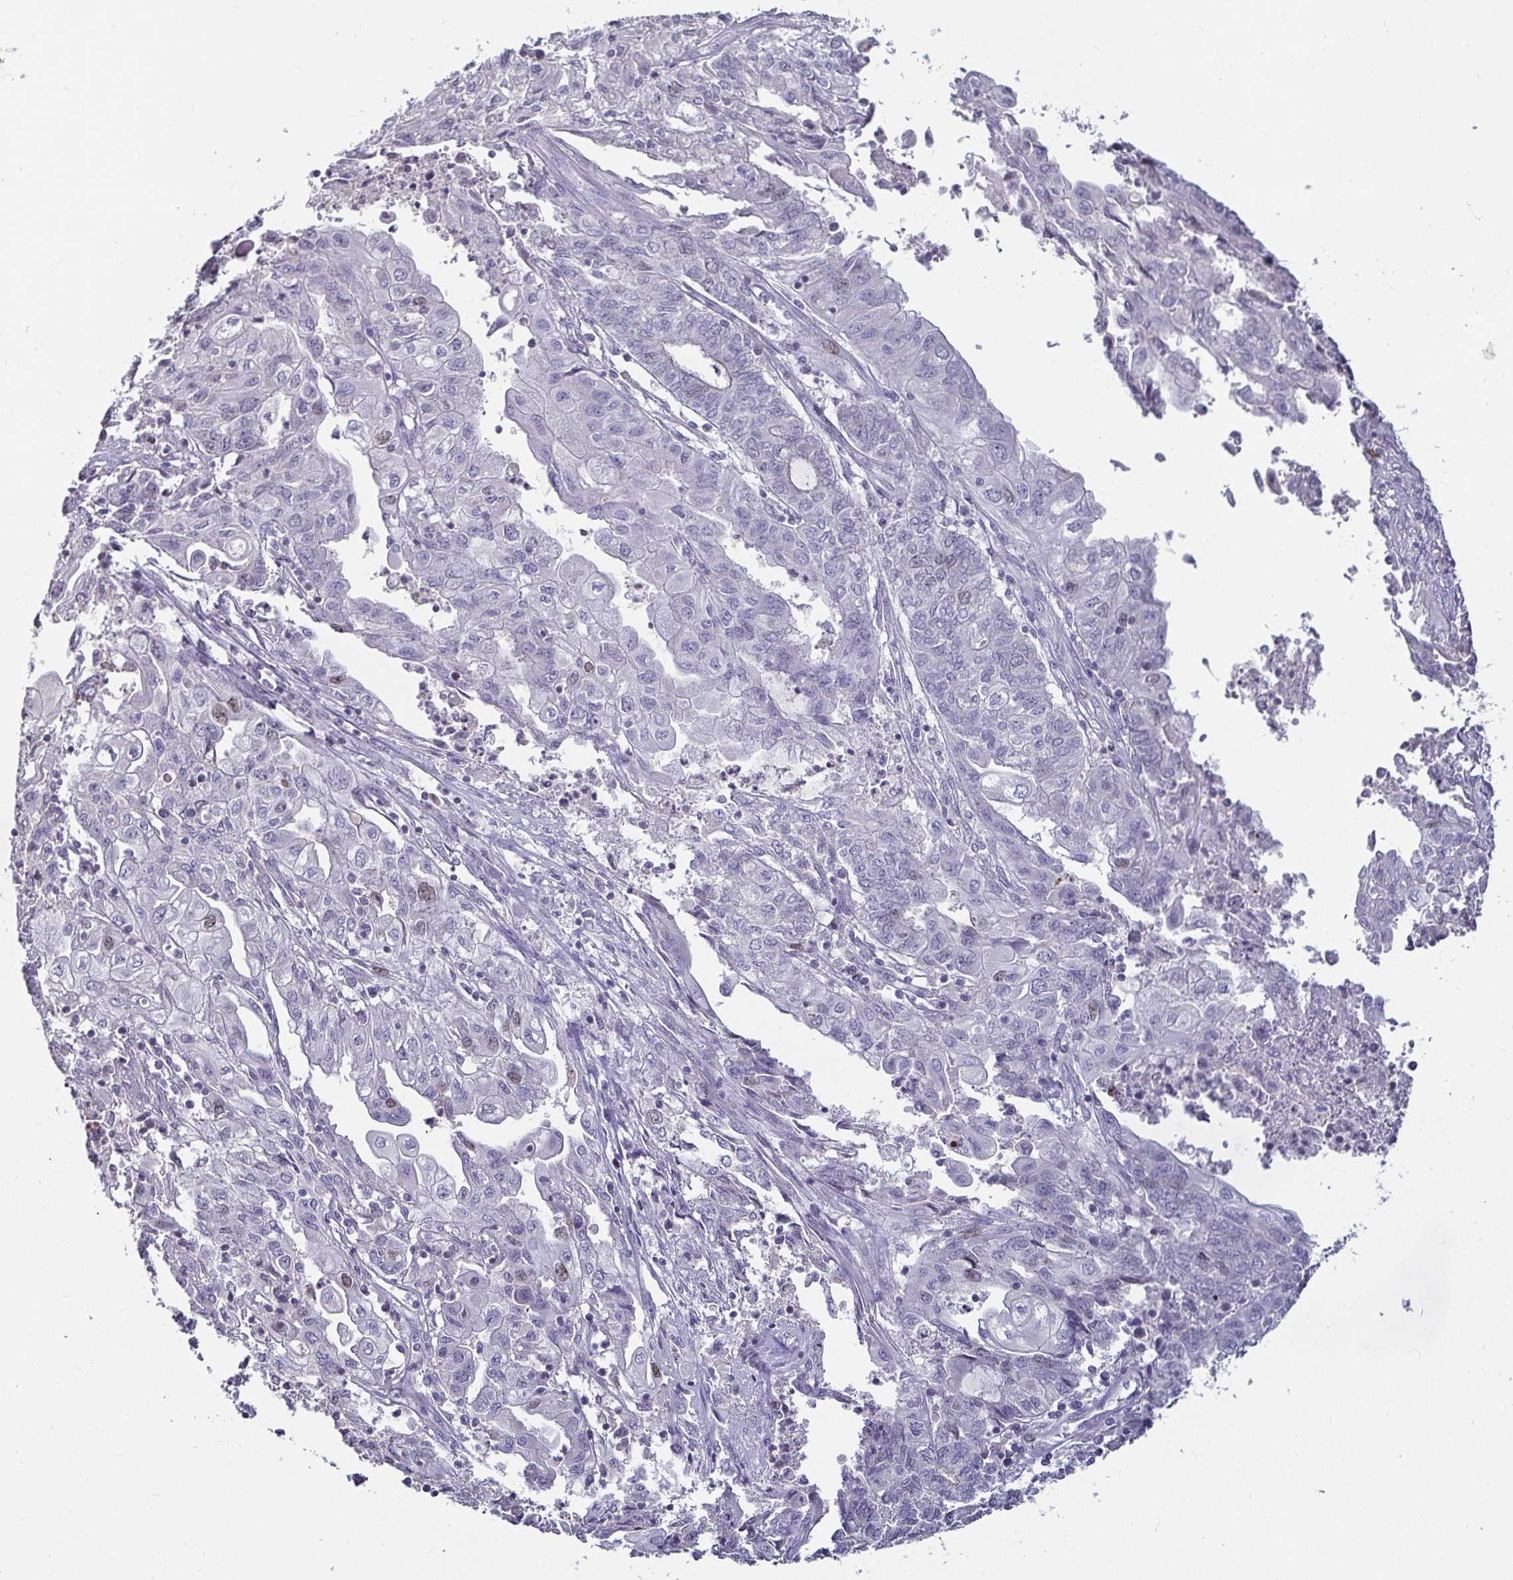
{"staining": {"intensity": "negative", "quantity": "none", "location": "none"}, "tissue": "endometrial cancer", "cell_type": "Tumor cells", "image_type": "cancer", "snomed": [{"axis": "morphology", "description": "Adenocarcinoma, NOS"}, {"axis": "topography", "description": "Endometrium"}], "caption": "DAB (3,3'-diaminobenzidine) immunohistochemical staining of endometrial cancer (adenocarcinoma) demonstrates no significant staining in tumor cells. (DAB (3,3'-diaminobenzidine) immunohistochemistry (IHC), high magnification).", "gene": "ANLN", "patient": {"sex": "female", "age": 54}}